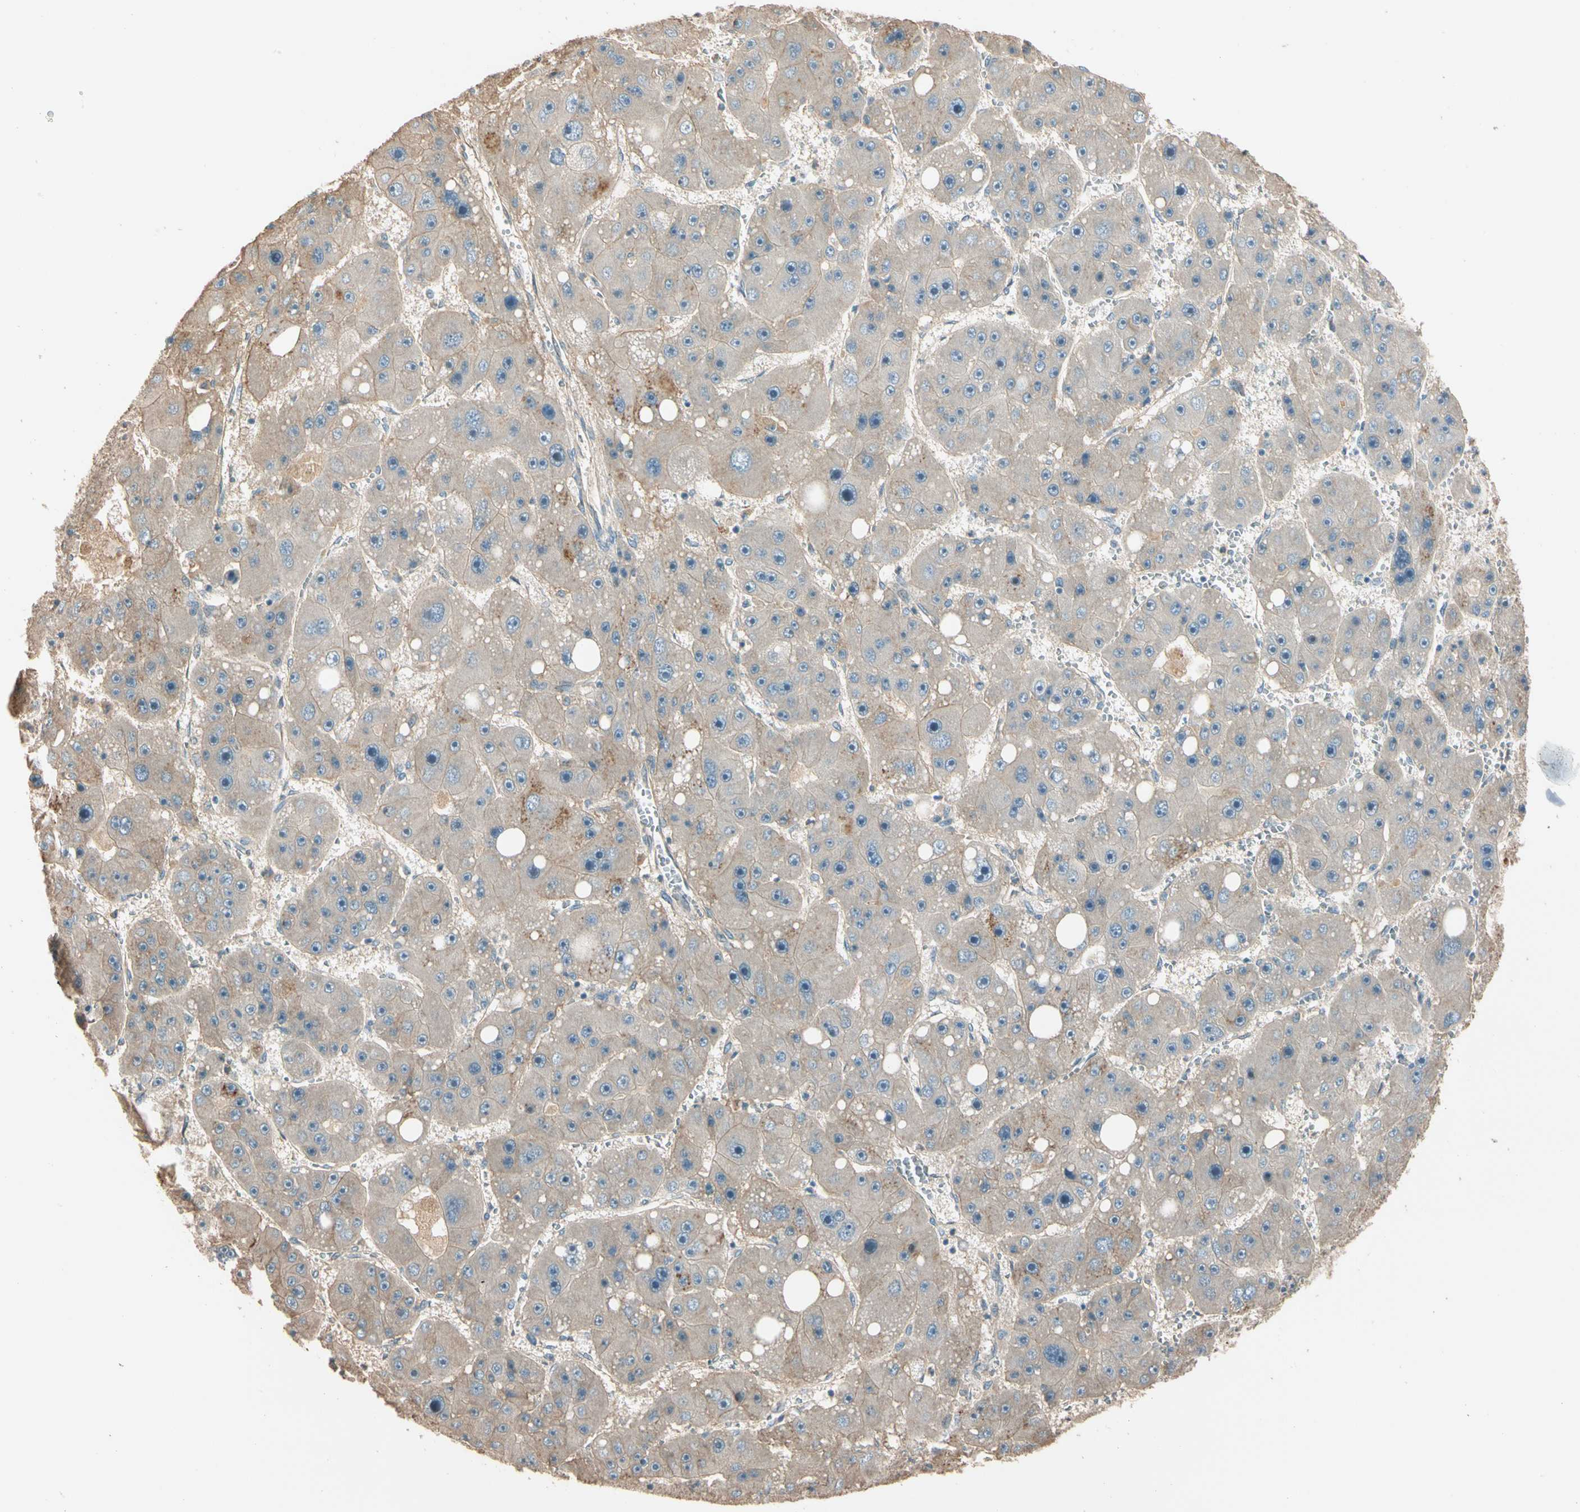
{"staining": {"intensity": "weak", "quantity": "25%-75%", "location": "cytoplasmic/membranous"}, "tissue": "liver cancer", "cell_type": "Tumor cells", "image_type": "cancer", "snomed": [{"axis": "morphology", "description": "Carcinoma, Hepatocellular, NOS"}, {"axis": "topography", "description": "Liver"}], "caption": "Tumor cells show weak cytoplasmic/membranous expression in approximately 25%-75% of cells in liver cancer.", "gene": "TNFRSF21", "patient": {"sex": "female", "age": 61}}